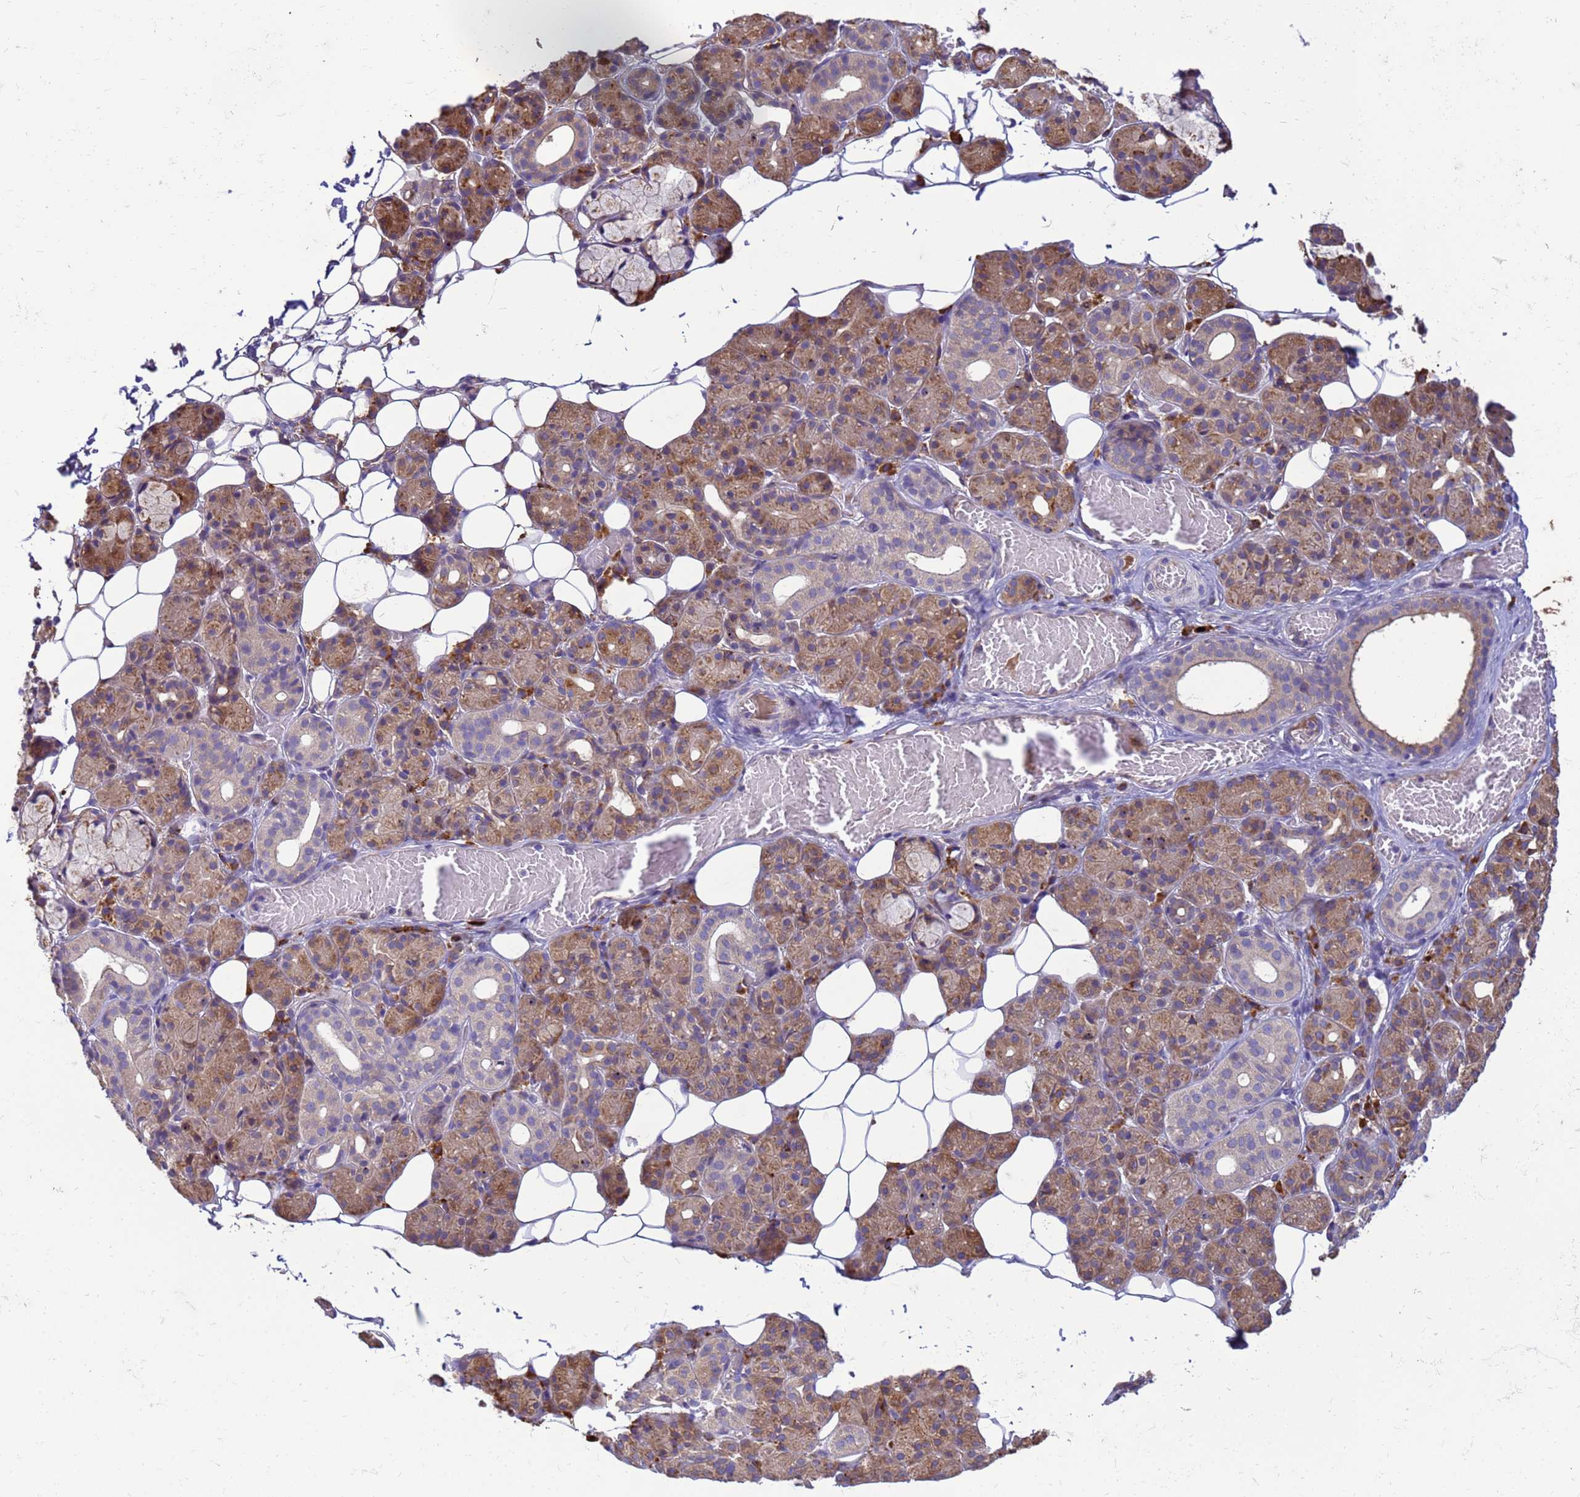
{"staining": {"intensity": "moderate", "quantity": "25%-75%", "location": "cytoplasmic/membranous"}, "tissue": "salivary gland", "cell_type": "Glandular cells", "image_type": "normal", "snomed": [{"axis": "morphology", "description": "Normal tissue, NOS"}, {"axis": "topography", "description": "Salivary gland"}], "caption": "IHC of benign salivary gland demonstrates medium levels of moderate cytoplasmic/membranous expression in approximately 25%-75% of glandular cells. (IHC, brightfield microscopy, high magnification).", "gene": "THAP5", "patient": {"sex": "male", "age": 63}}